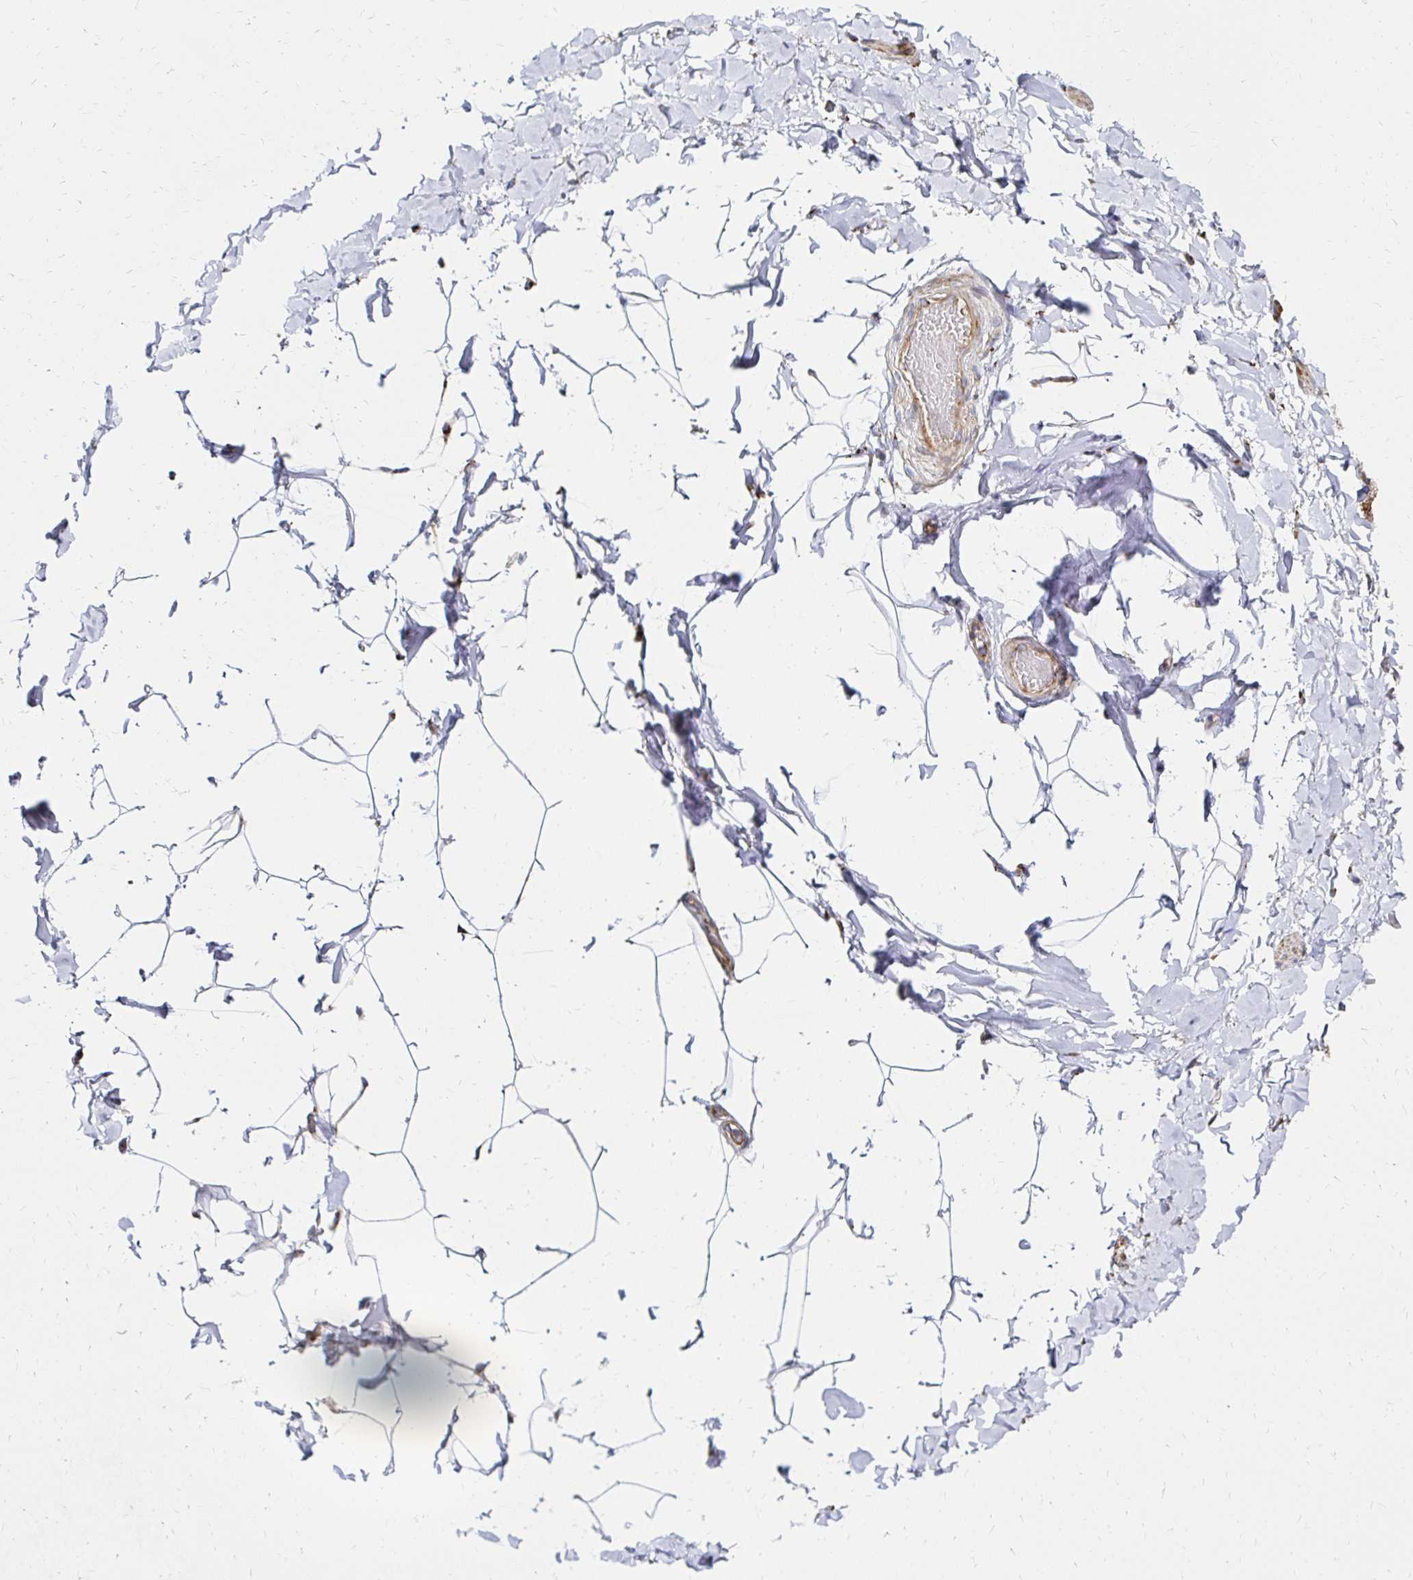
{"staining": {"intensity": "negative", "quantity": "none", "location": "none"}, "tissue": "adipose tissue", "cell_type": "Adipocytes", "image_type": "normal", "snomed": [{"axis": "morphology", "description": "Normal tissue, NOS"}, {"axis": "topography", "description": "Soft tissue"}, {"axis": "topography", "description": "Adipose tissue"}, {"axis": "topography", "description": "Vascular tissue"}, {"axis": "topography", "description": "Peripheral nerve tissue"}], "caption": "High power microscopy photomicrograph of an IHC photomicrograph of normal adipose tissue, revealing no significant expression in adipocytes. (Brightfield microscopy of DAB IHC at high magnification).", "gene": "MAN1A1", "patient": {"sex": "male", "age": 29}}